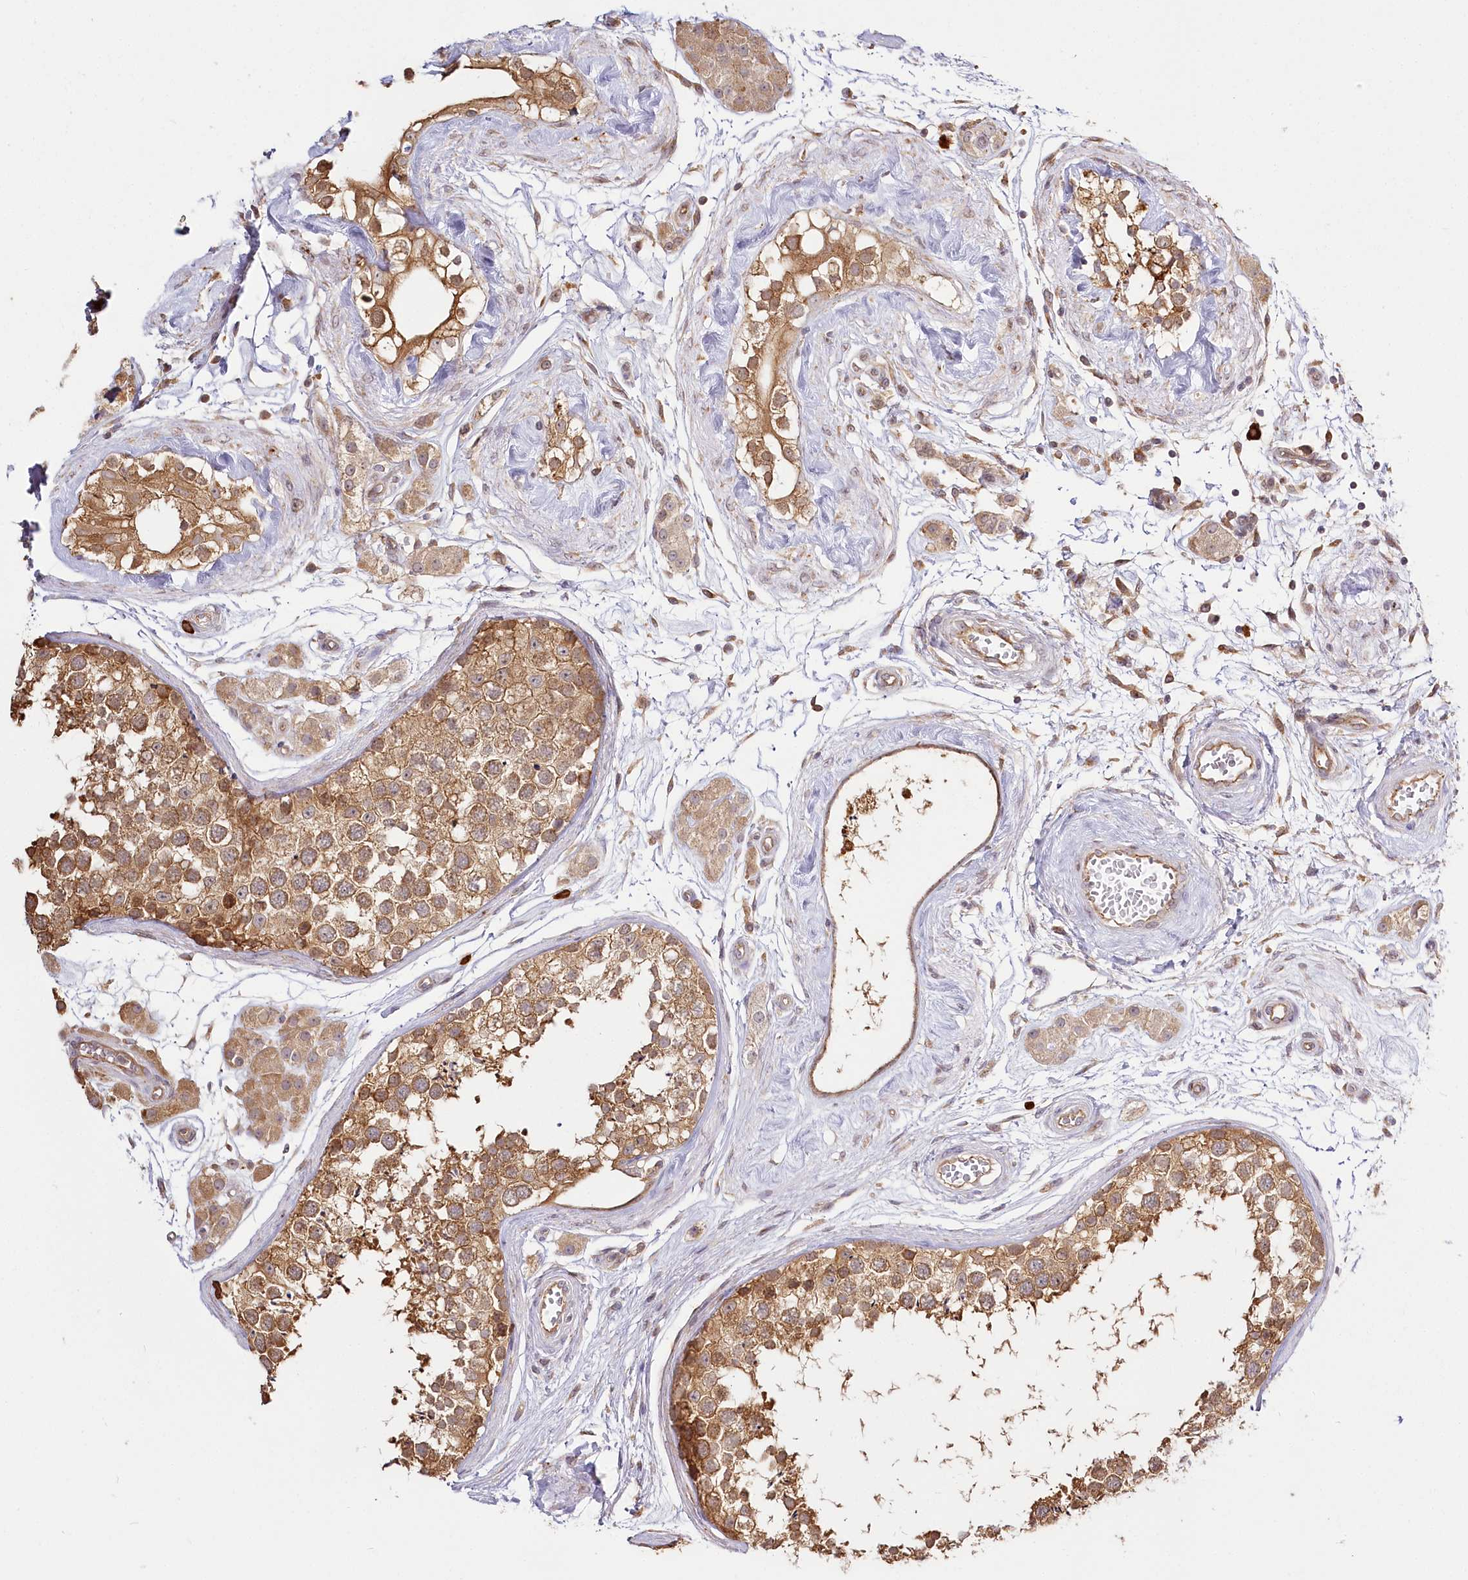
{"staining": {"intensity": "moderate", "quantity": ">75%", "location": "cytoplasmic/membranous"}, "tissue": "testis", "cell_type": "Cells in seminiferous ducts", "image_type": "normal", "snomed": [{"axis": "morphology", "description": "Normal tissue, NOS"}, {"axis": "topography", "description": "Testis"}], "caption": "Protein staining exhibits moderate cytoplasmic/membranous positivity in approximately >75% of cells in seminiferous ducts in unremarkable testis. The staining was performed using DAB (3,3'-diaminobenzidine) to visualize the protein expression in brown, while the nuclei were stained in blue with hematoxylin (Magnification: 20x).", "gene": "FAM13A", "patient": {"sex": "male", "age": 56}}